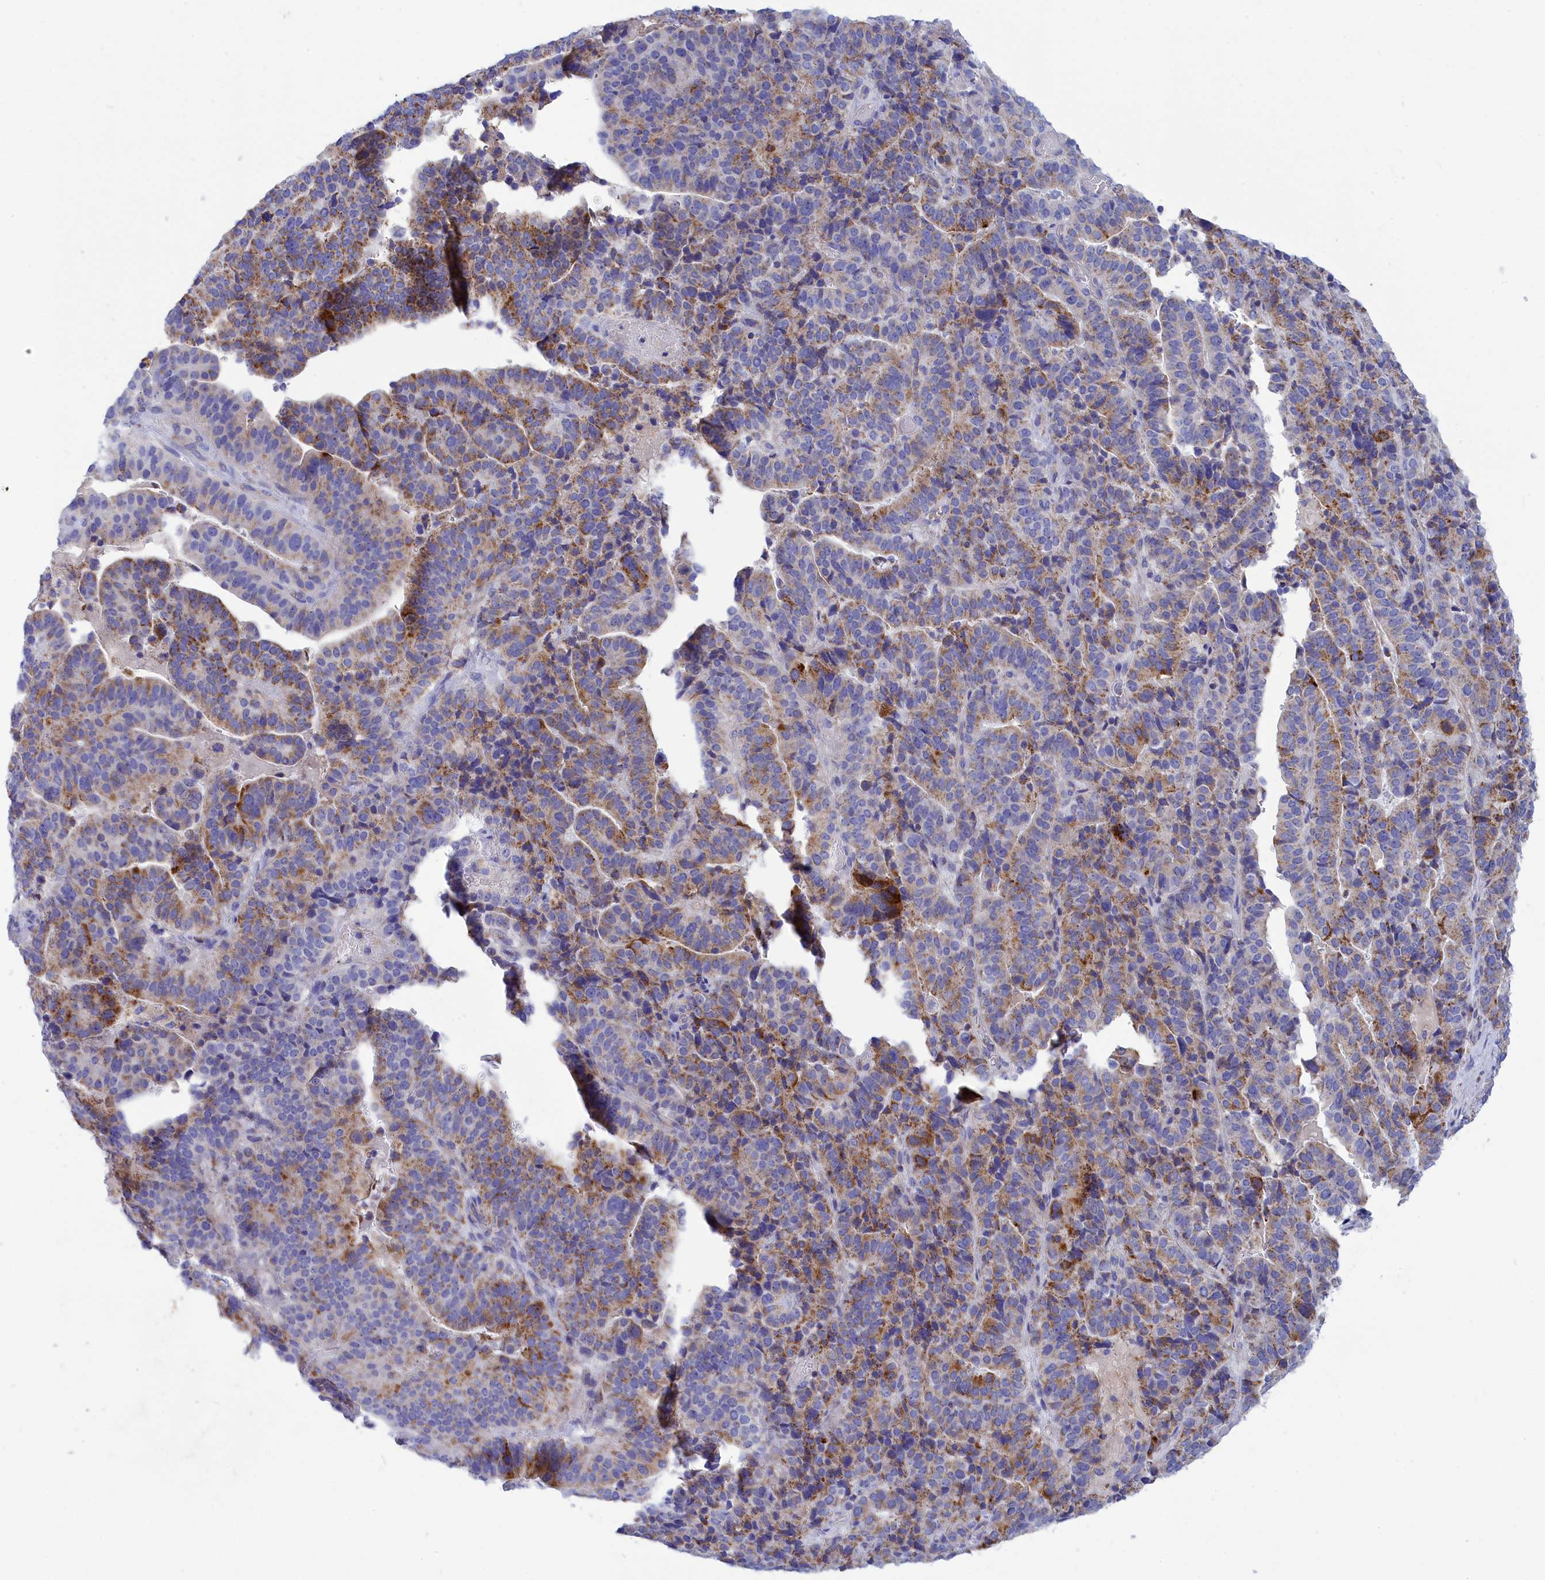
{"staining": {"intensity": "moderate", "quantity": ">75%", "location": "cytoplasmic/membranous"}, "tissue": "stomach cancer", "cell_type": "Tumor cells", "image_type": "cancer", "snomed": [{"axis": "morphology", "description": "Adenocarcinoma, NOS"}, {"axis": "topography", "description": "Stomach"}], "caption": "Immunohistochemistry (IHC) photomicrograph of neoplastic tissue: human adenocarcinoma (stomach) stained using immunohistochemistry reveals medium levels of moderate protein expression localized specifically in the cytoplasmic/membranous of tumor cells, appearing as a cytoplasmic/membranous brown color.", "gene": "CCRL2", "patient": {"sex": "male", "age": 48}}